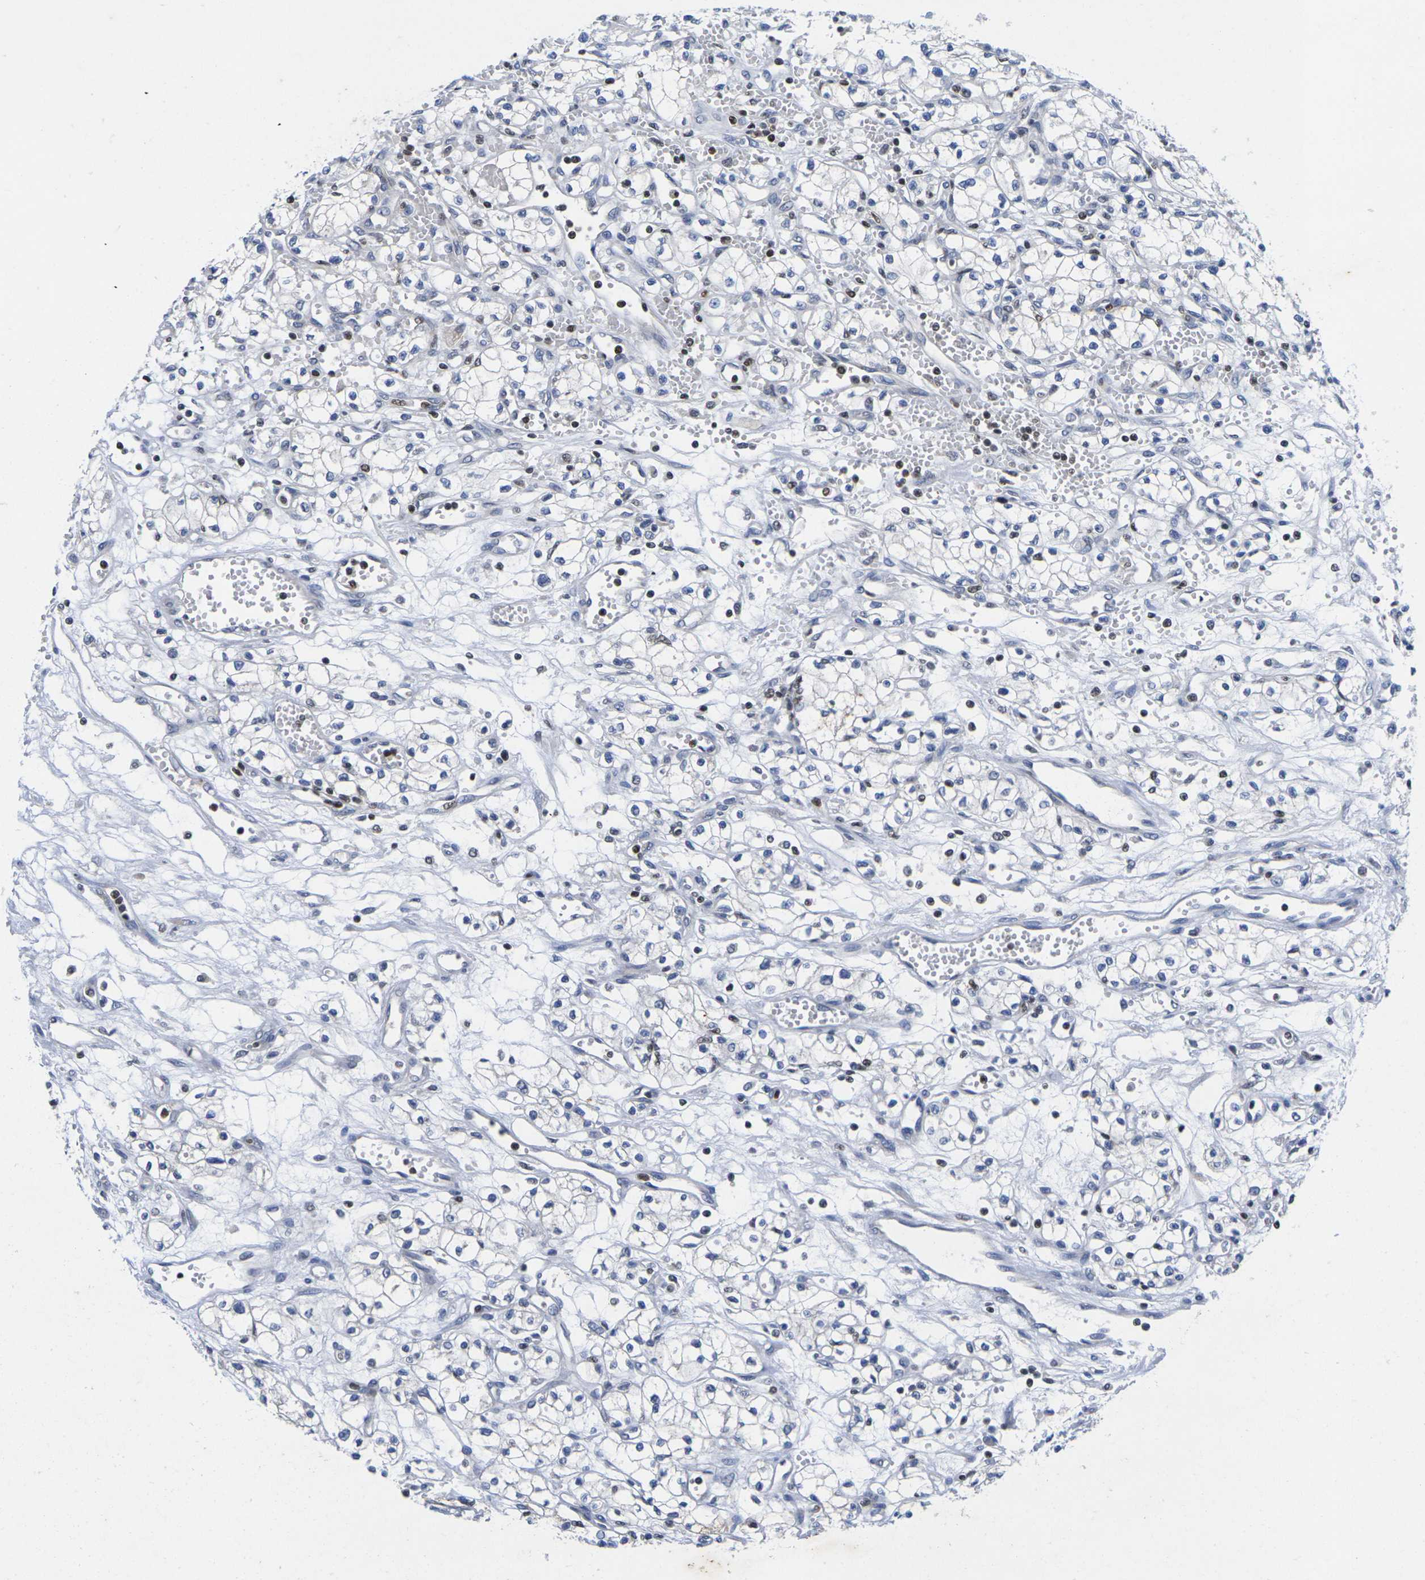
{"staining": {"intensity": "negative", "quantity": "none", "location": "none"}, "tissue": "renal cancer", "cell_type": "Tumor cells", "image_type": "cancer", "snomed": [{"axis": "morphology", "description": "Normal tissue, NOS"}, {"axis": "morphology", "description": "Adenocarcinoma, NOS"}, {"axis": "topography", "description": "Kidney"}], "caption": "Image shows no significant protein positivity in tumor cells of renal adenocarcinoma.", "gene": "IKZF1", "patient": {"sex": "male", "age": 59}}